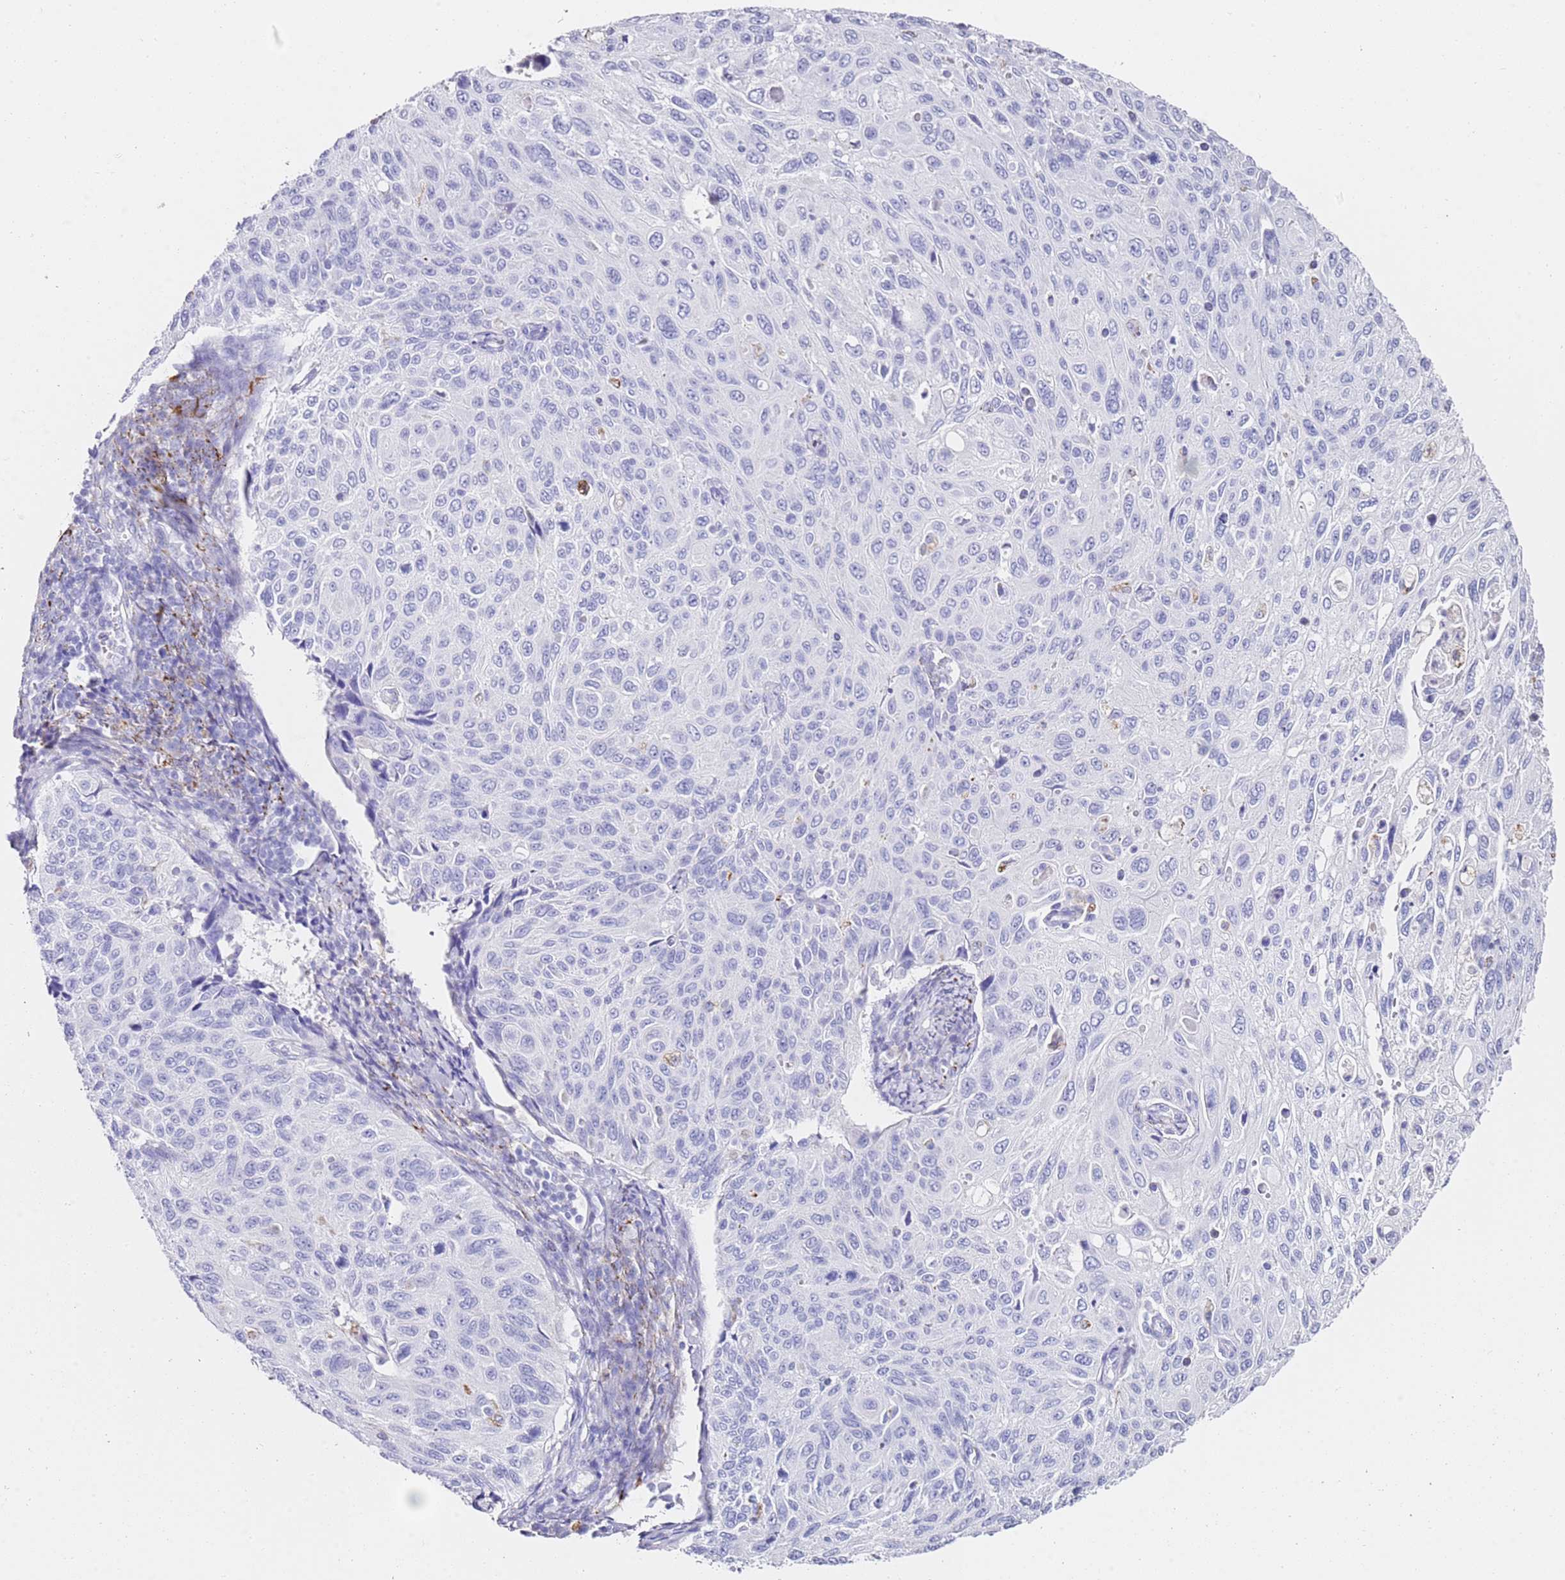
{"staining": {"intensity": "negative", "quantity": "none", "location": "none"}, "tissue": "cervical cancer", "cell_type": "Tumor cells", "image_type": "cancer", "snomed": [{"axis": "morphology", "description": "Squamous cell carcinoma, NOS"}, {"axis": "topography", "description": "Cervix"}], "caption": "Human cervical cancer (squamous cell carcinoma) stained for a protein using immunohistochemistry exhibits no staining in tumor cells.", "gene": "PTBP2", "patient": {"sex": "female", "age": 70}}